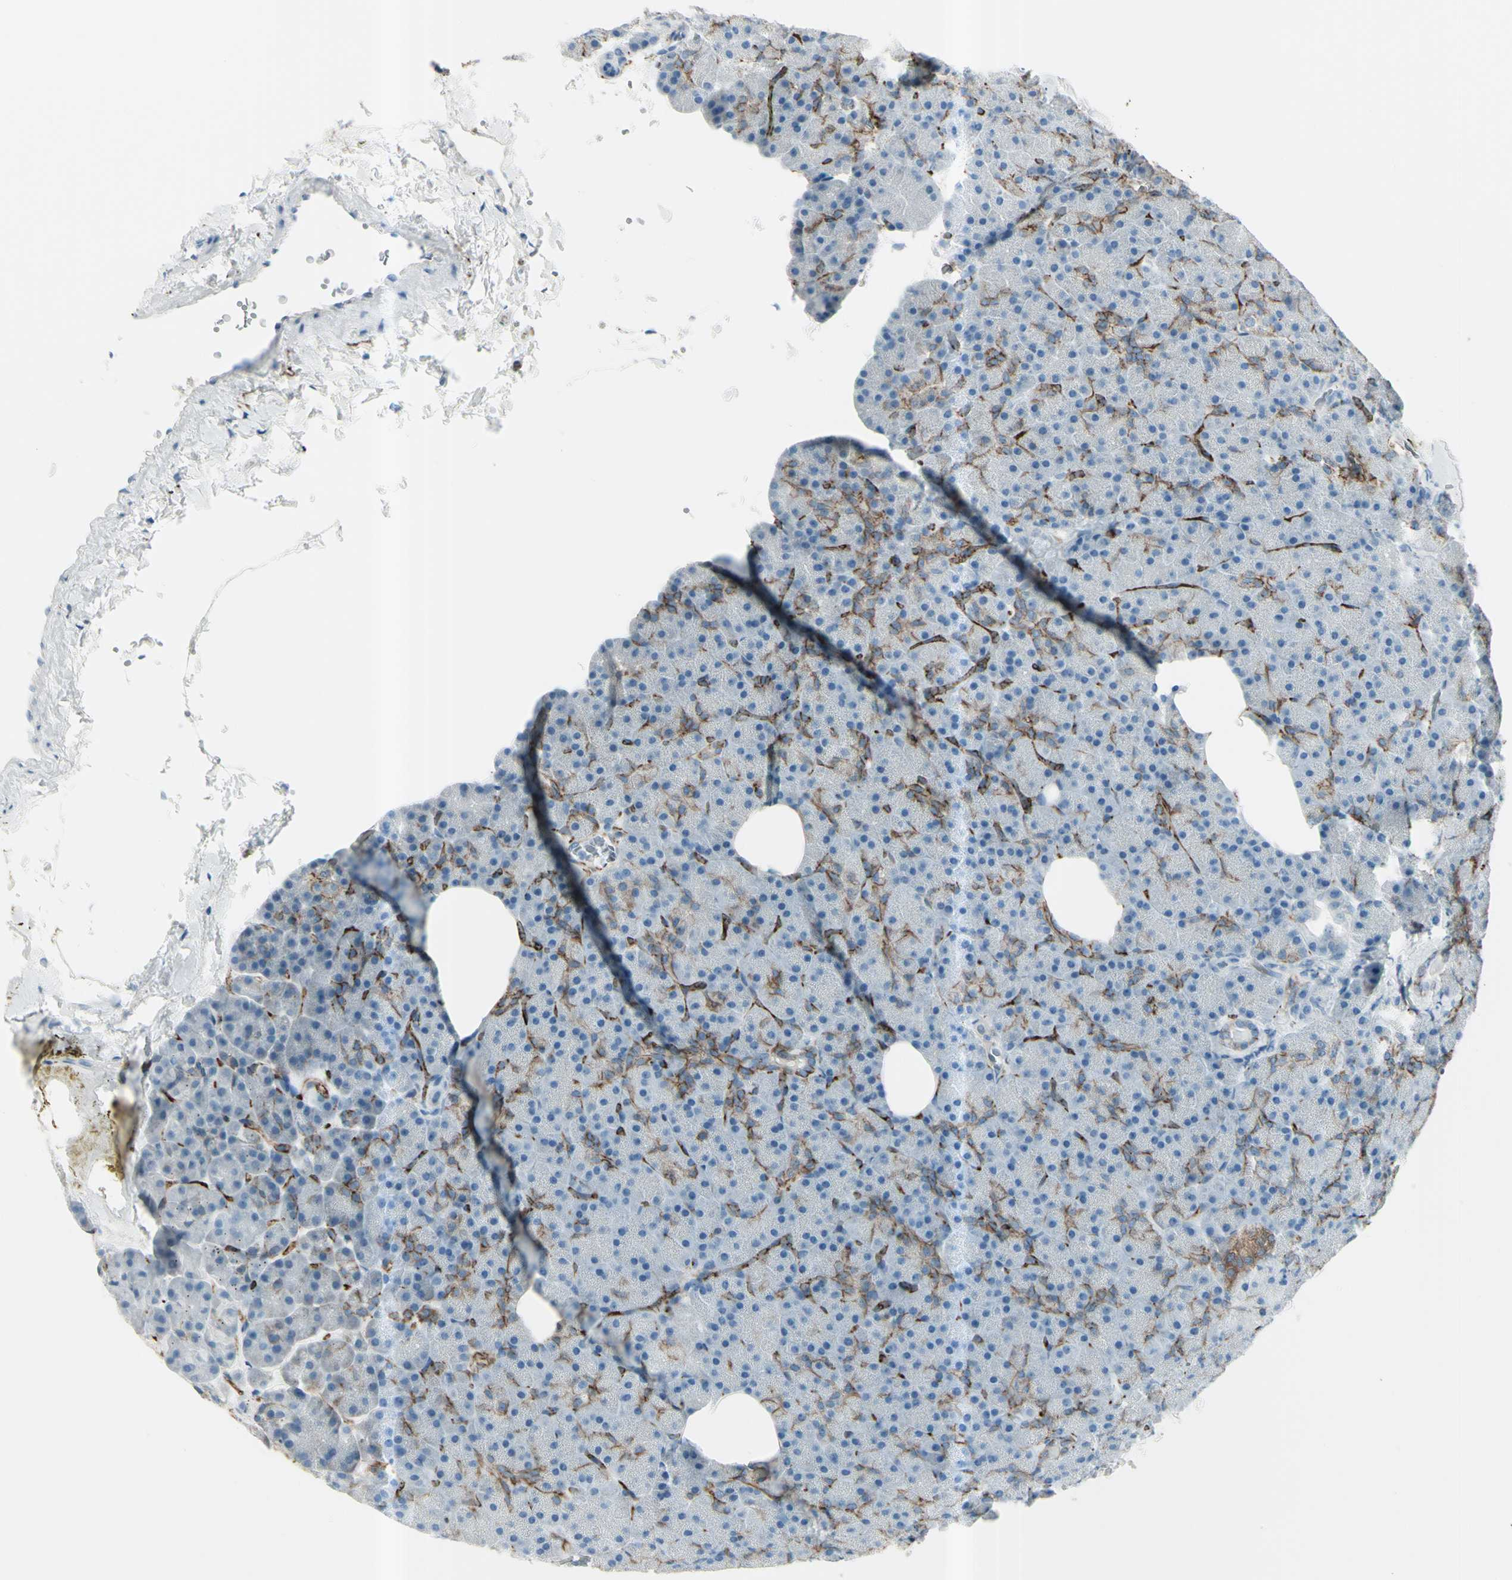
{"staining": {"intensity": "moderate", "quantity": "<25%", "location": "cytoplasmic/membranous"}, "tissue": "pancreas", "cell_type": "Exocrine glandular cells", "image_type": "normal", "snomed": [{"axis": "morphology", "description": "Normal tissue, NOS"}, {"axis": "topography", "description": "Pancreas"}], "caption": "Normal pancreas displays moderate cytoplasmic/membranous expression in about <25% of exocrine glandular cells, visualized by immunohistochemistry. The protein is shown in brown color, while the nuclei are stained blue.", "gene": "GPR34", "patient": {"sex": "female", "age": 35}}